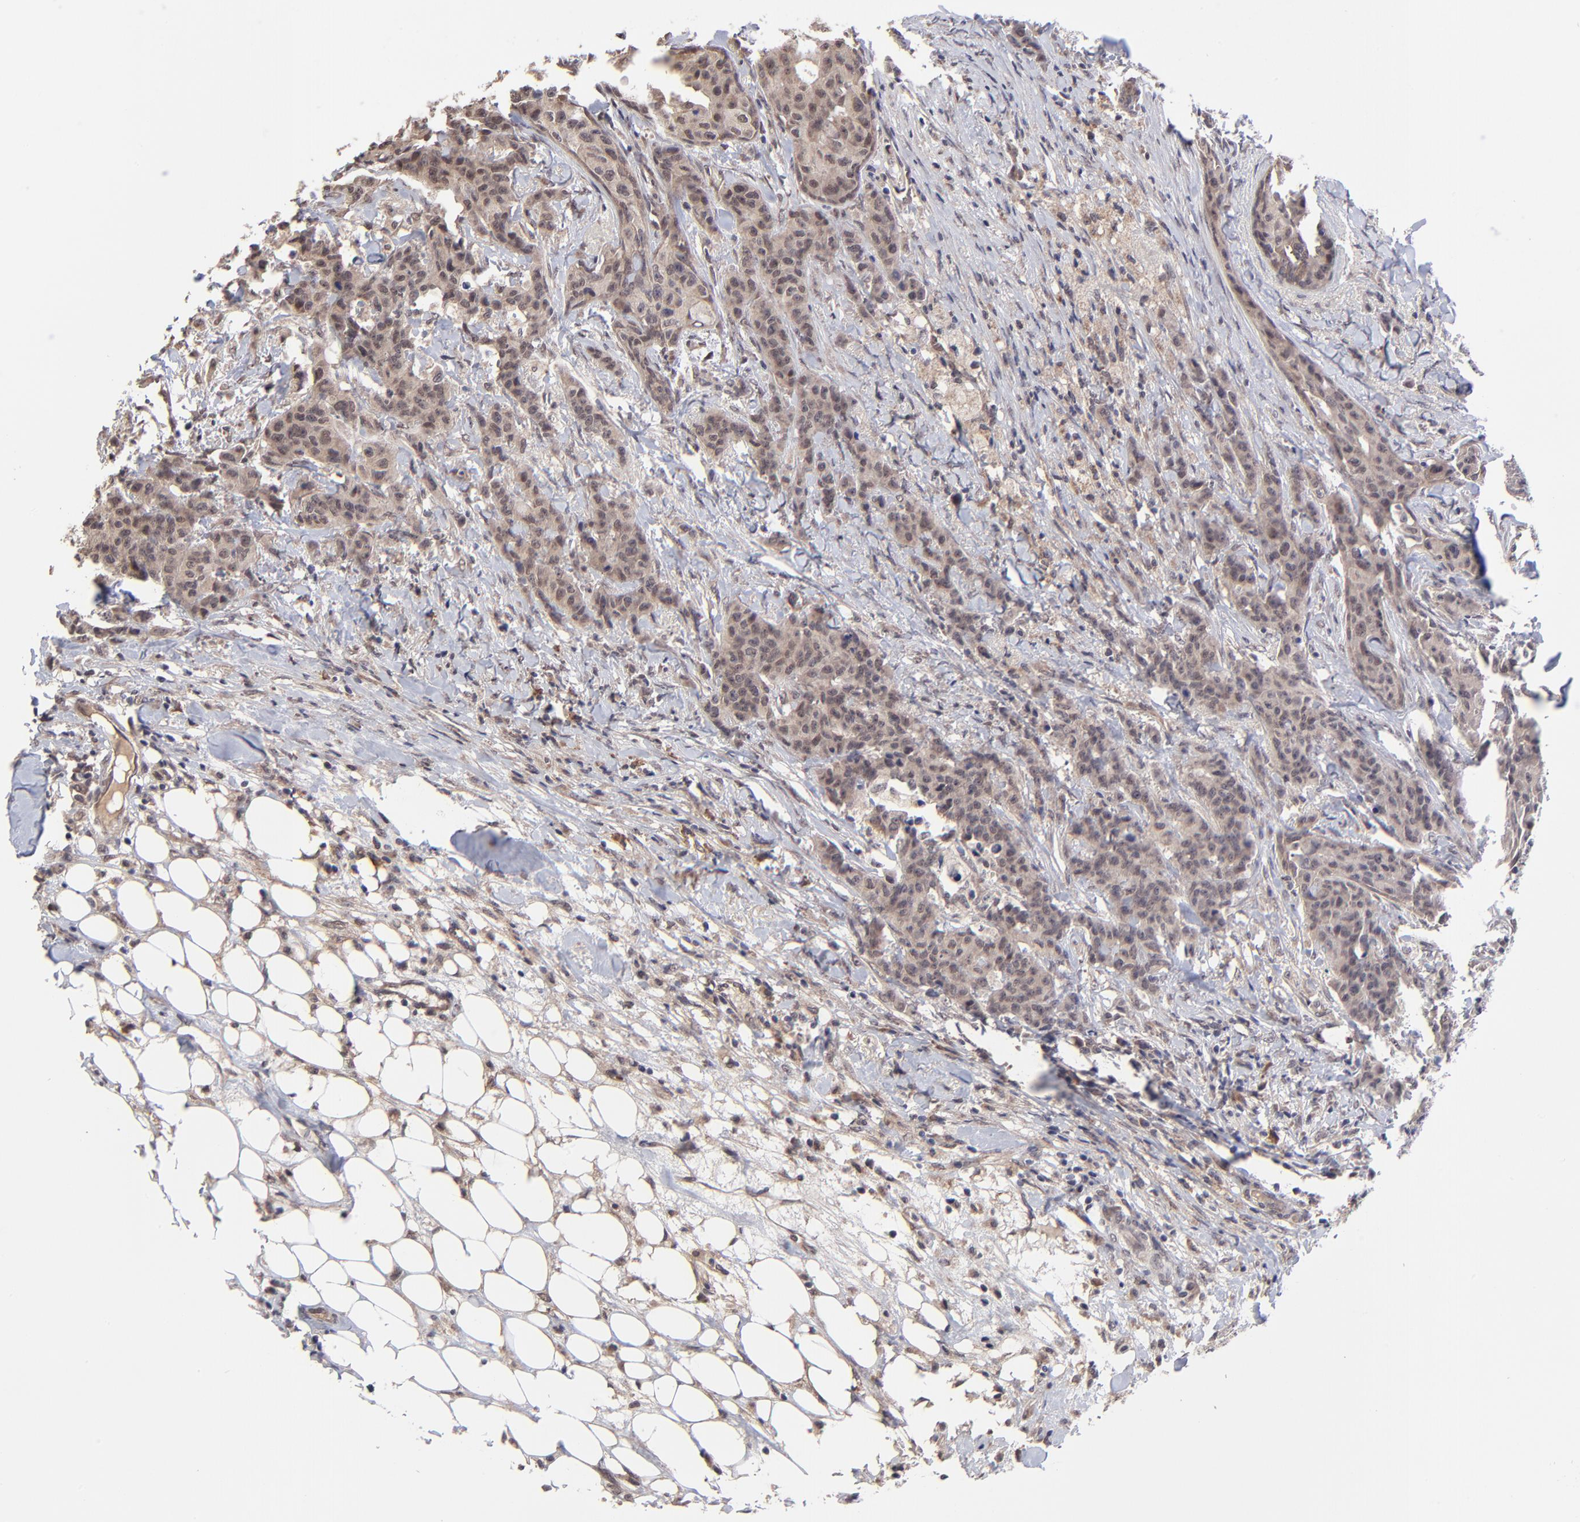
{"staining": {"intensity": "weak", "quantity": ">75%", "location": "cytoplasmic/membranous"}, "tissue": "breast cancer", "cell_type": "Tumor cells", "image_type": "cancer", "snomed": [{"axis": "morphology", "description": "Duct carcinoma"}, {"axis": "topography", "description": "Breast"}], "caption": "Tumor cells reveal low levels of weak cytoplasmic/membranous expression in approximately >75% of cells in breast cancer.", "gene": "CHL1", "patient": {"sex": "female", "age": 40}}